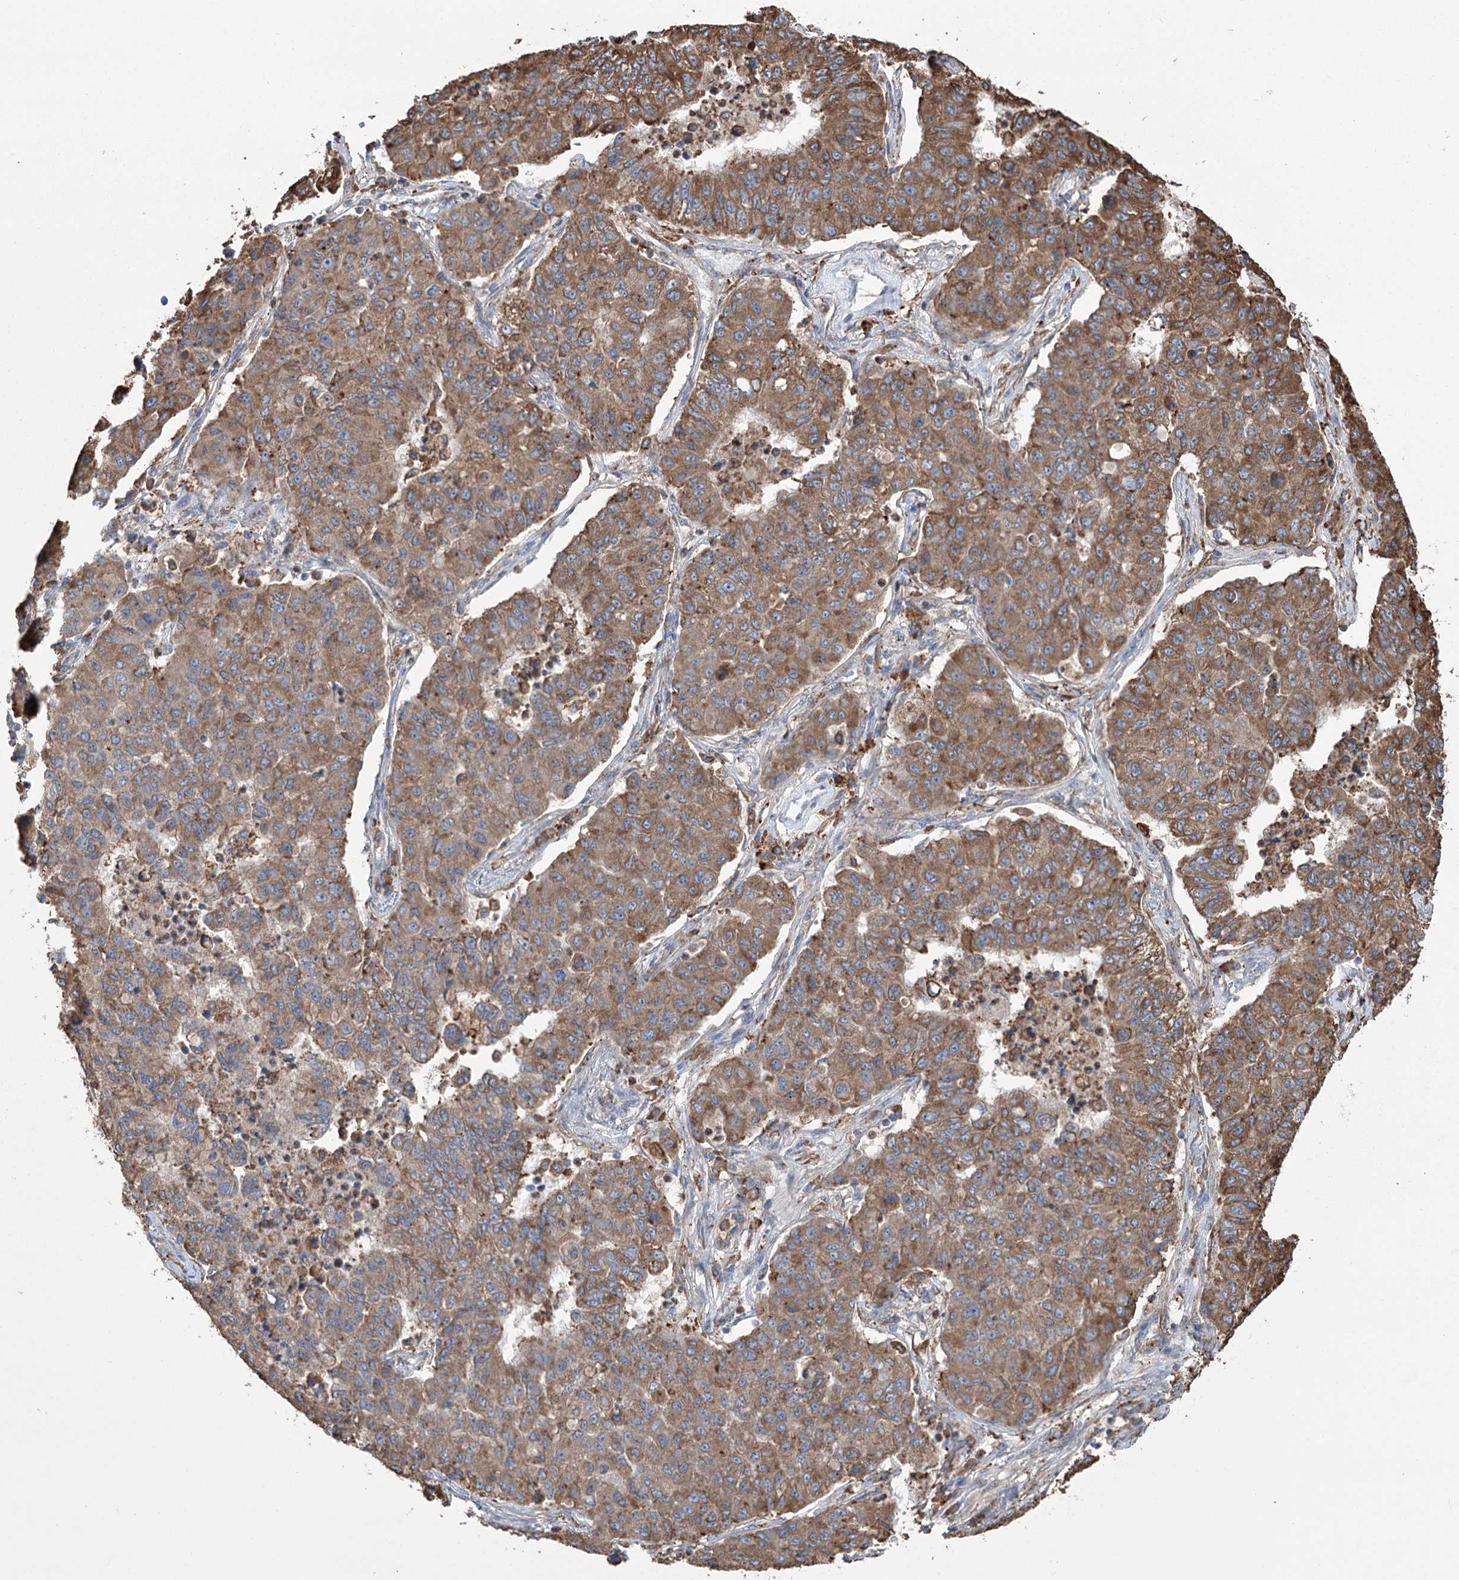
{"staining": {"intensity": "moderate", "quantity": ">75%", "location": "cytoplasmic/membranous"}, "tissue": "lung cancer", "cell_type": "Tumor cells", "image_type": "cancer", "snomed": [{"axis": "morphology", "description": "Squamous cell carcinoma, NOS"}, {"axis": "topography", "description": "Lung"}], "caption": "Lung cancer tissue shows moderate cytoplasmic/membranous staining in approximately >75% of tumor cells, visualized by immunohistochemistry. (IHC, brightfield microscopy, high magnification).", "gene": "TRIM71", "patient": {"sex": "male", "age": 74}}